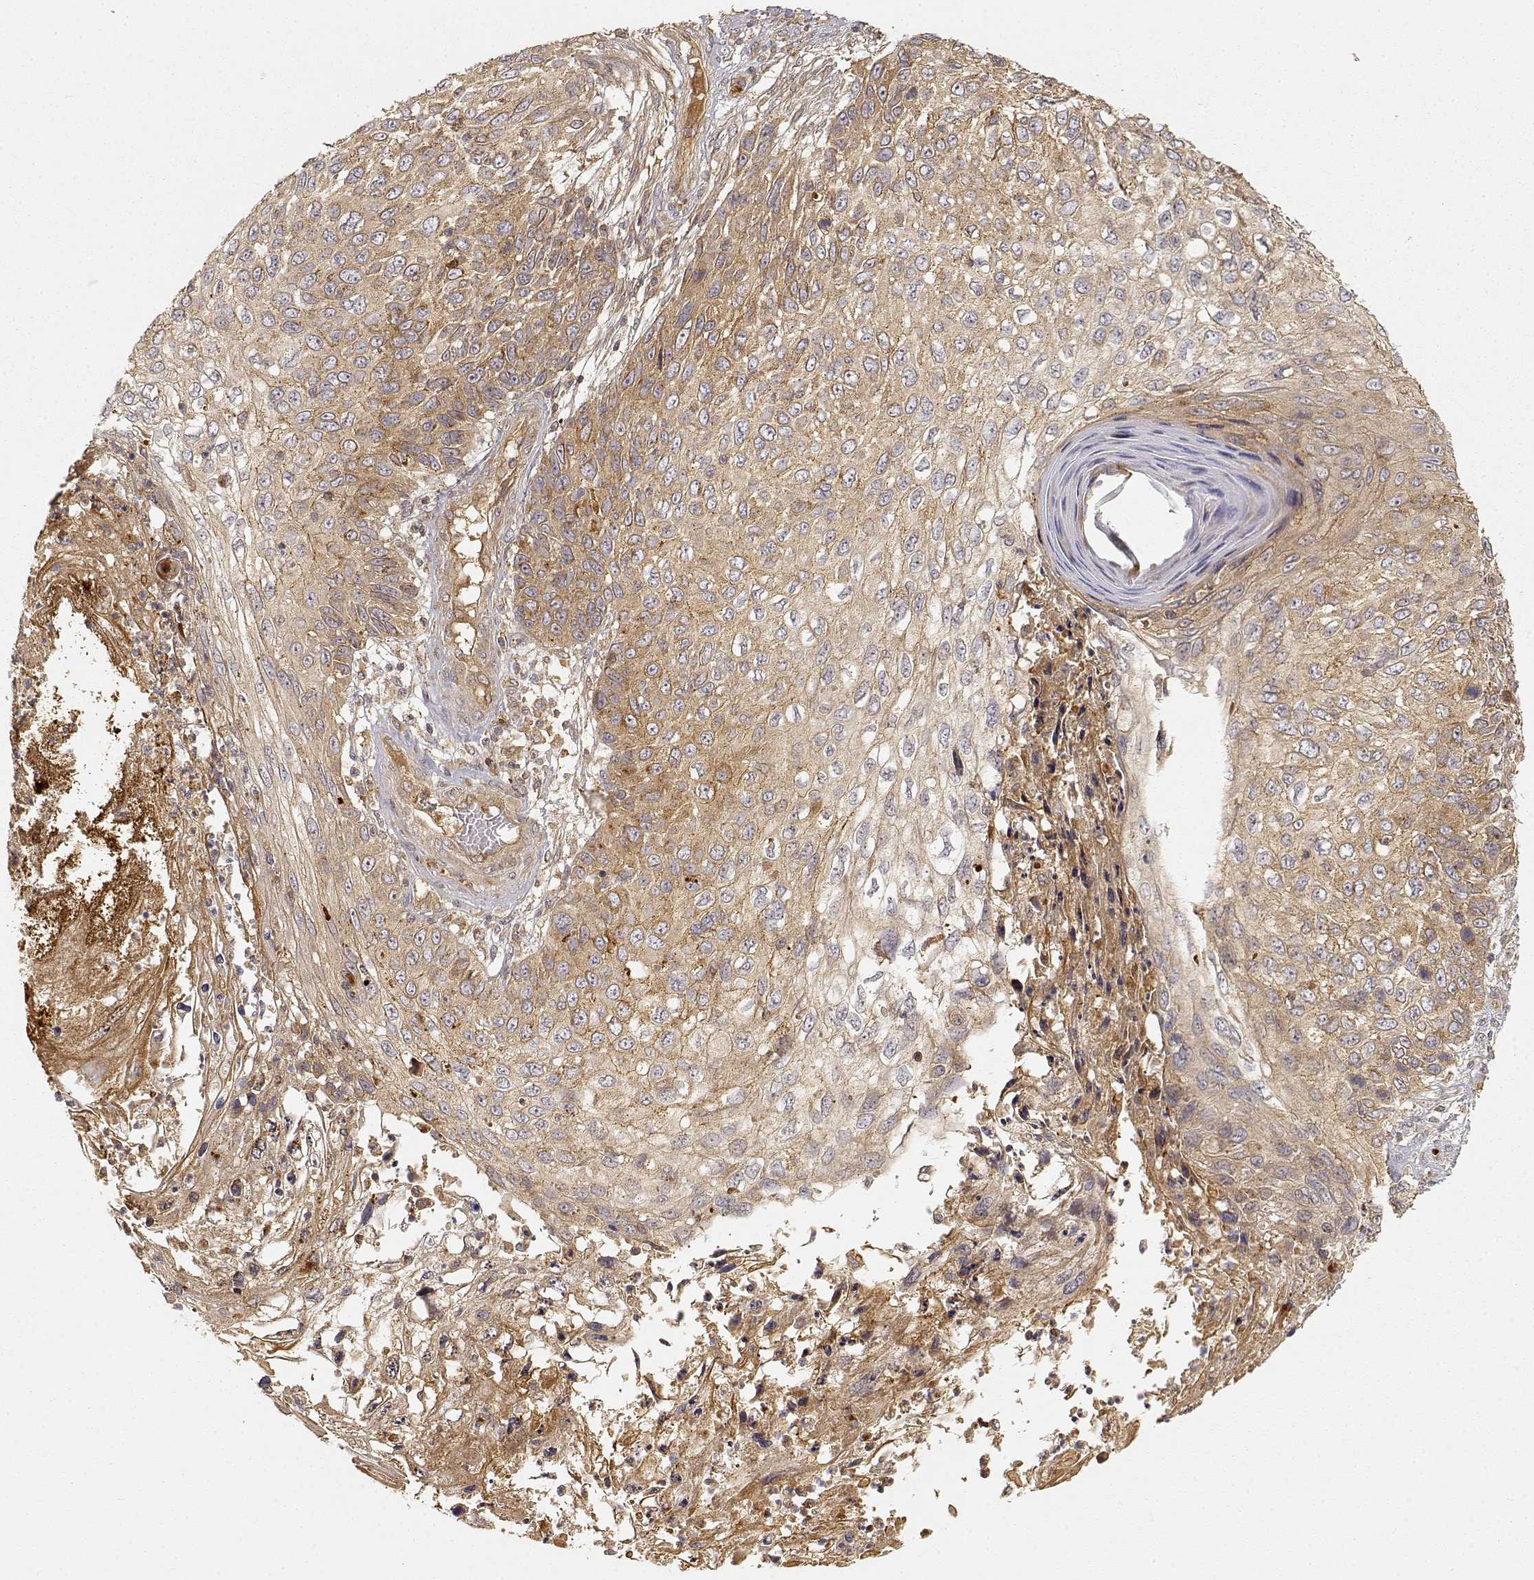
{"staining": {"intensity": "moderate", "quantity": ">75%", "location": "cytoplasmic/membranous"}, "tissue": "skin cancer", "cell_type": "Tumor cells", "image_type": "cancer", "snomed": [{"axis": "morphology", "description": "Squamous cell carcinoma, NOS"}, {"axis": "topography", "description": "Skin"}], "caption": "Moderate cytoplasmic/membranous protein staining is appreciated in approximately >75% of tumor cells in squamous cell carcinoma (skin).", "gene": "CDK5RAP2", "patient": {"sex": "male", "age": 92}}